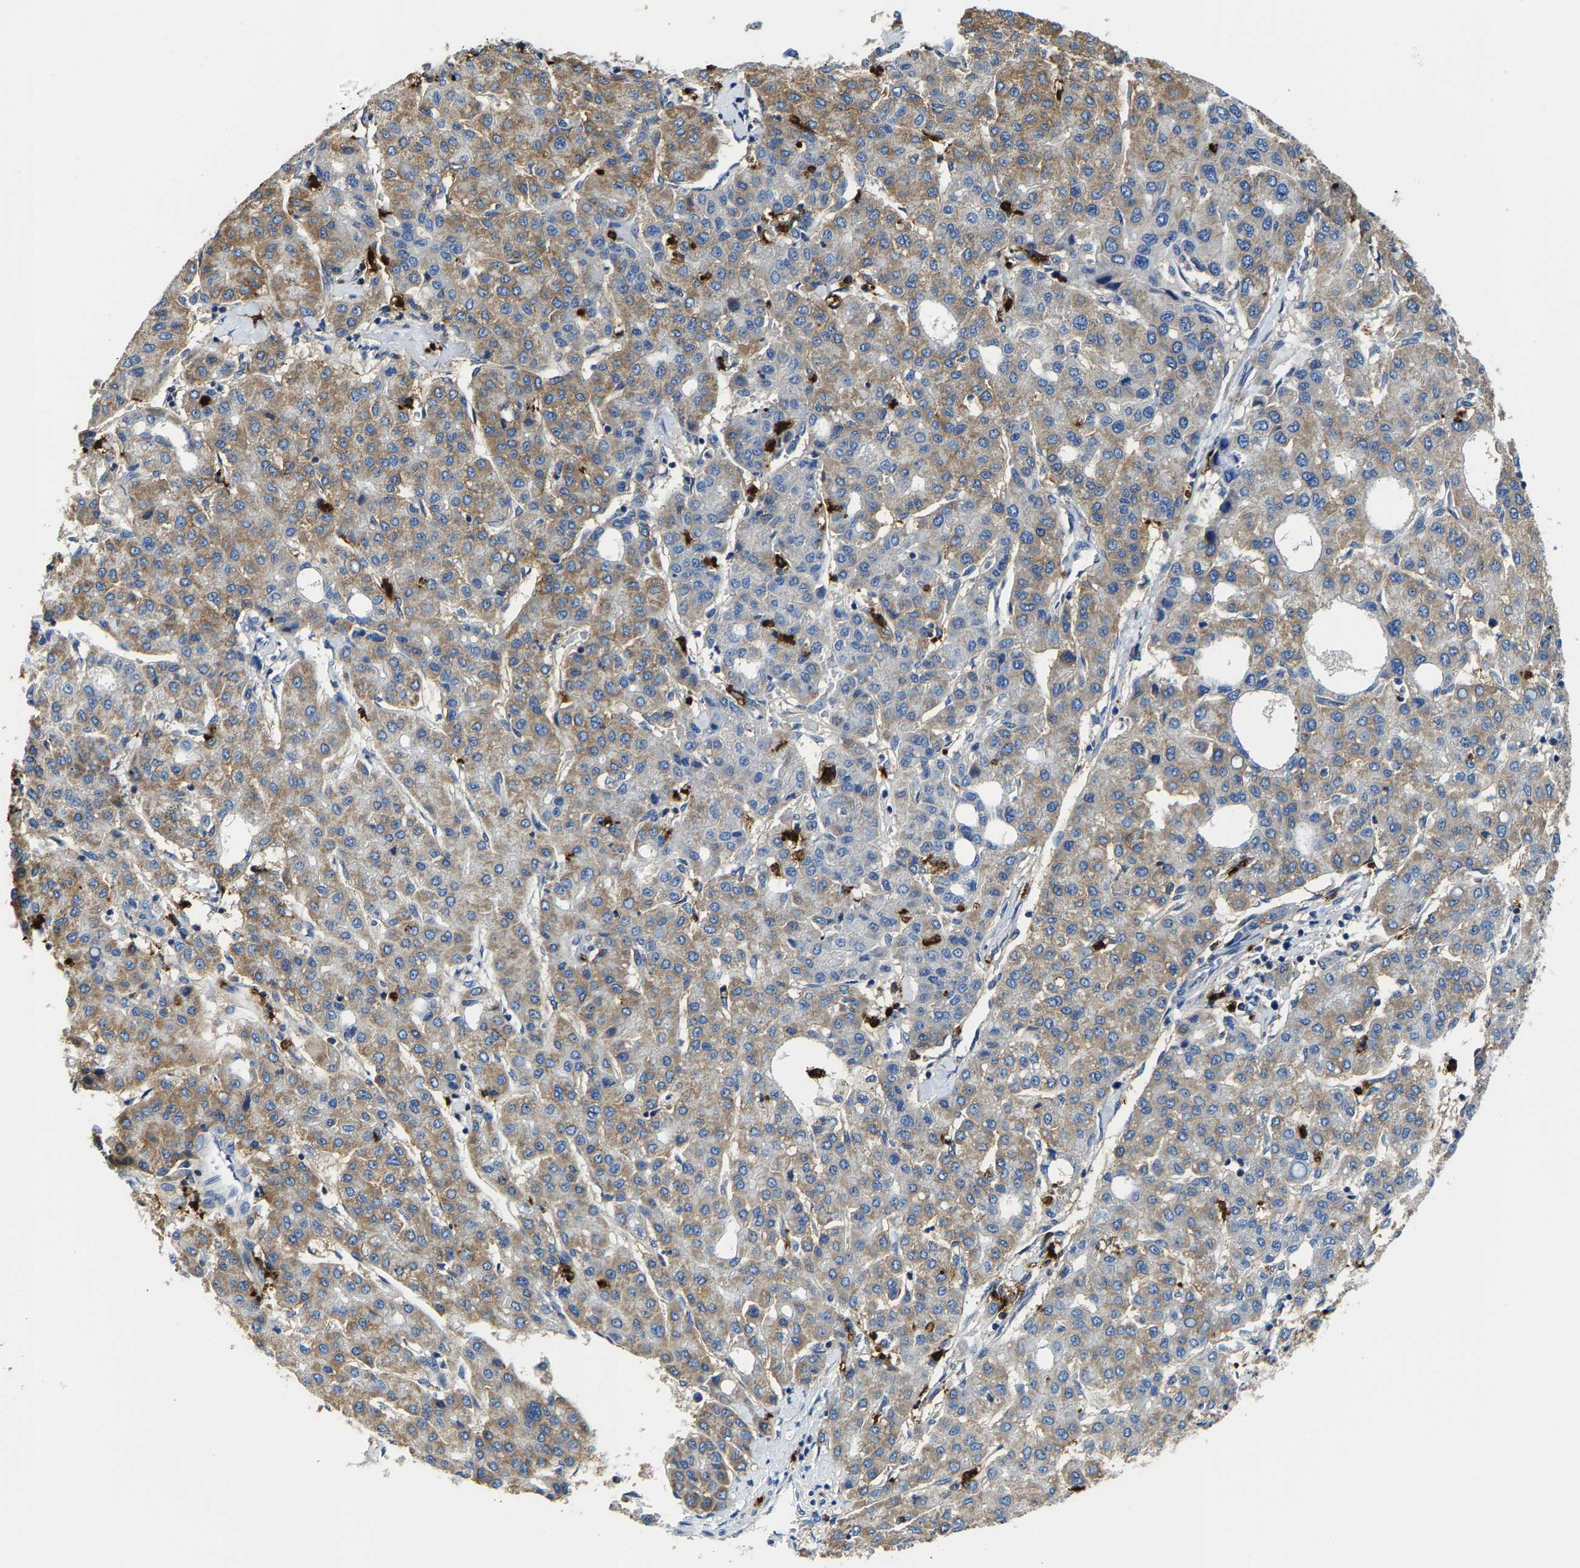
{"staining": {"intensity": "moderate", "quantity": "25%-75%", "location": "cytoplasmic/membranous"}, "tissue": "liver cancer", "cell_type": "Tumor cells", "image_type": "cancer", "snomed": [{"axis": "morphology", "description": "Carcinoma, Hepatocellular, NOS"}, {"axis": "topography", "description": "Liver"}], "caption": "This histopathology image exhibits immunohistochemistry staining of human liver cancer (hepatocellular carcinoma), with medium moderate cytoplasmic/membranous expression in approximately 25%-75% of tumor cells.", "gene": "TRAF6", "patient": {"sex": "male", "age": 65}}